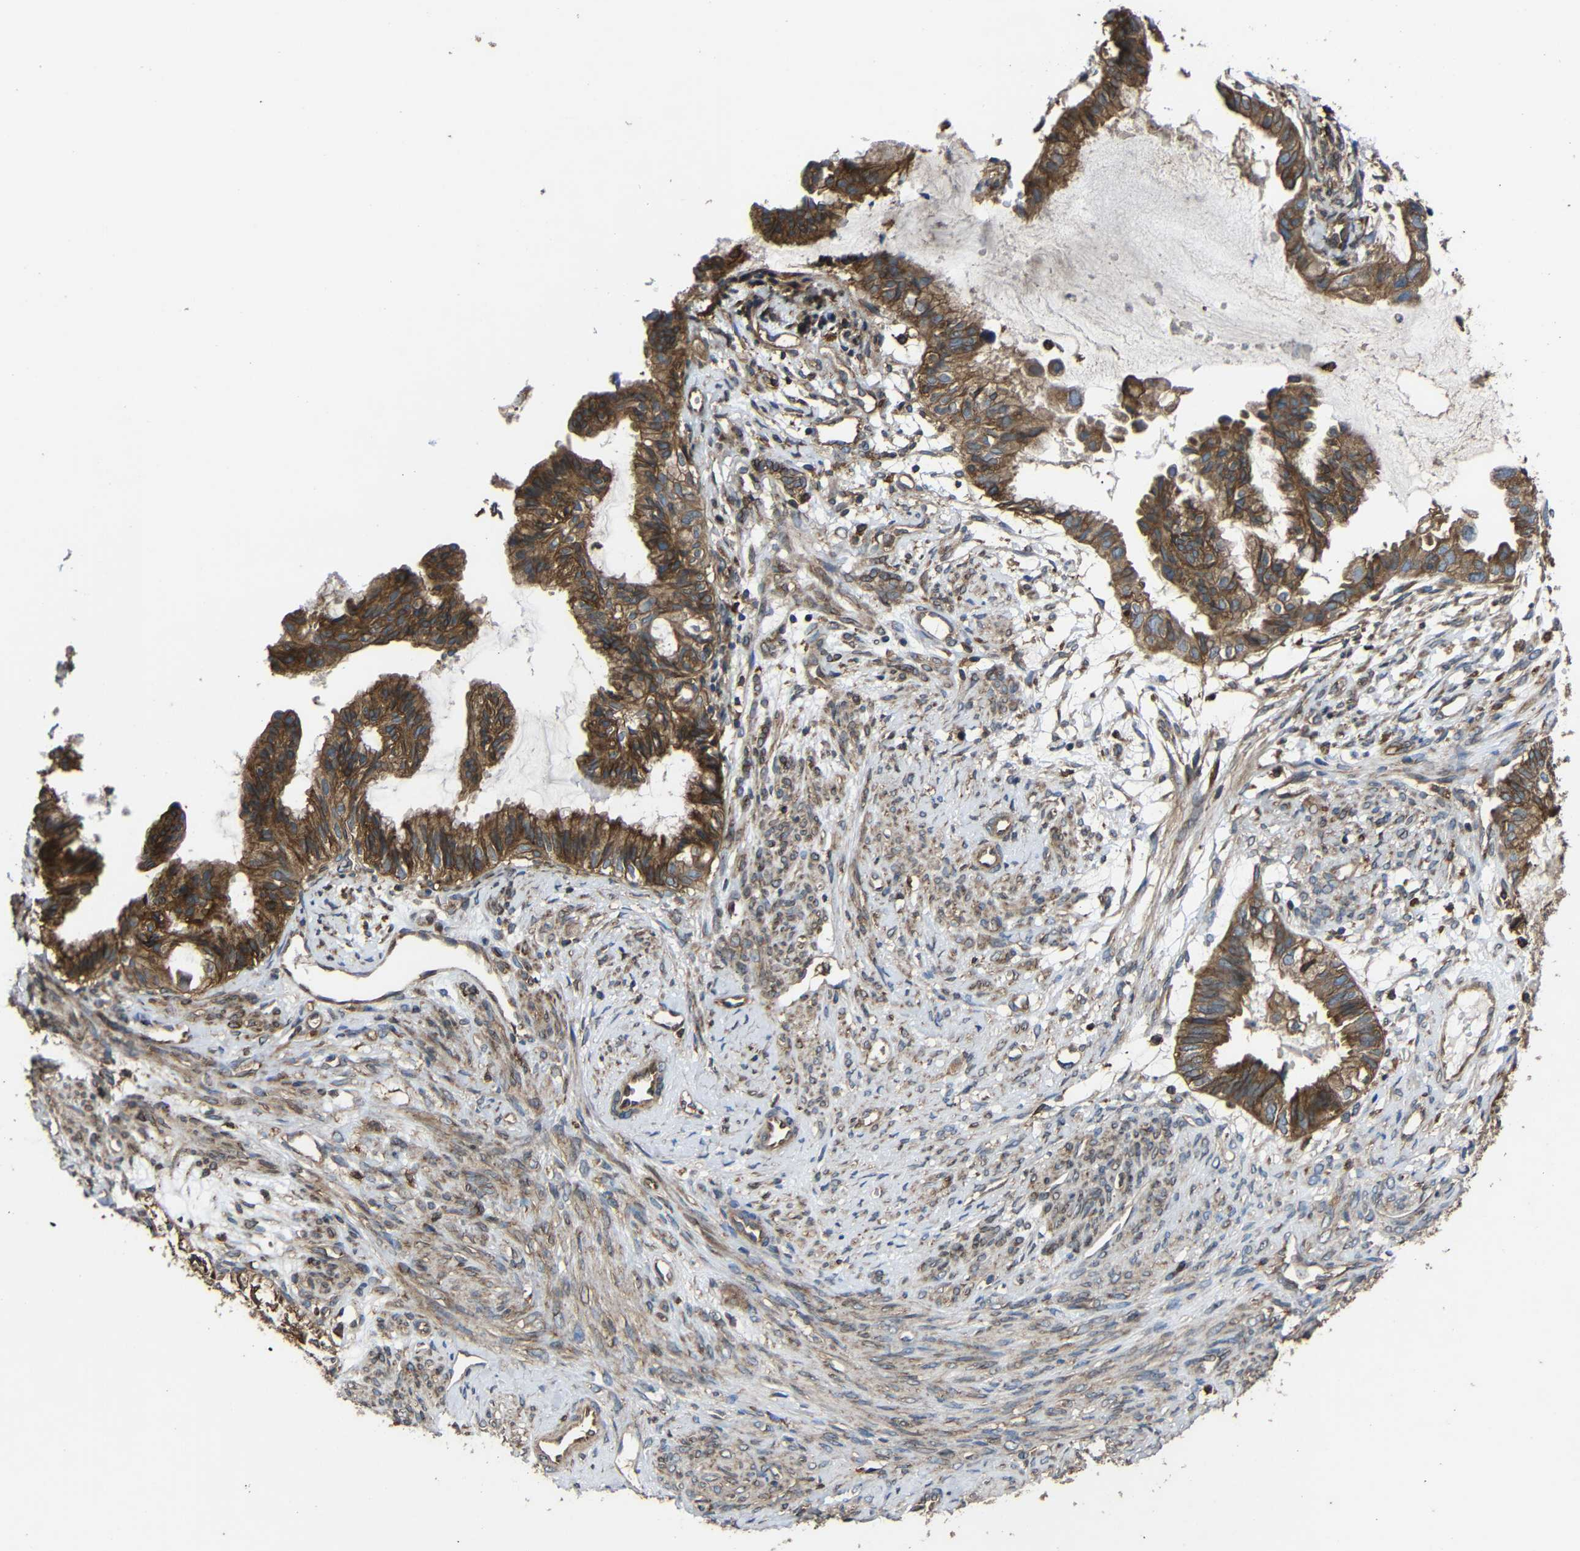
{"staining": {"intensity": "moderate", "quantity": ">75%", "location": "cytoplasmic/membranous"}, "tissue": "cervical cancer", "cell_type": "Tumor cells", "image_type": "cancer", "snomed": [{"axis": "morphology", "description": "Normal tissue, NOS"}, {"axis": "morphology", "description": "Adenocarcinoma, NOS"}, {"axis": "topography", "description": "Cervix"}, {"axis": "topography", "description": "Endometrium"}], "caption": "An image of human adenocarcinoma (cervical) stained for a protein shows moderate cytoplasmic/membranous brown staining in tumor cells.", "gene": "TREM2", "patient": {"sex": "female", "age": 86}}